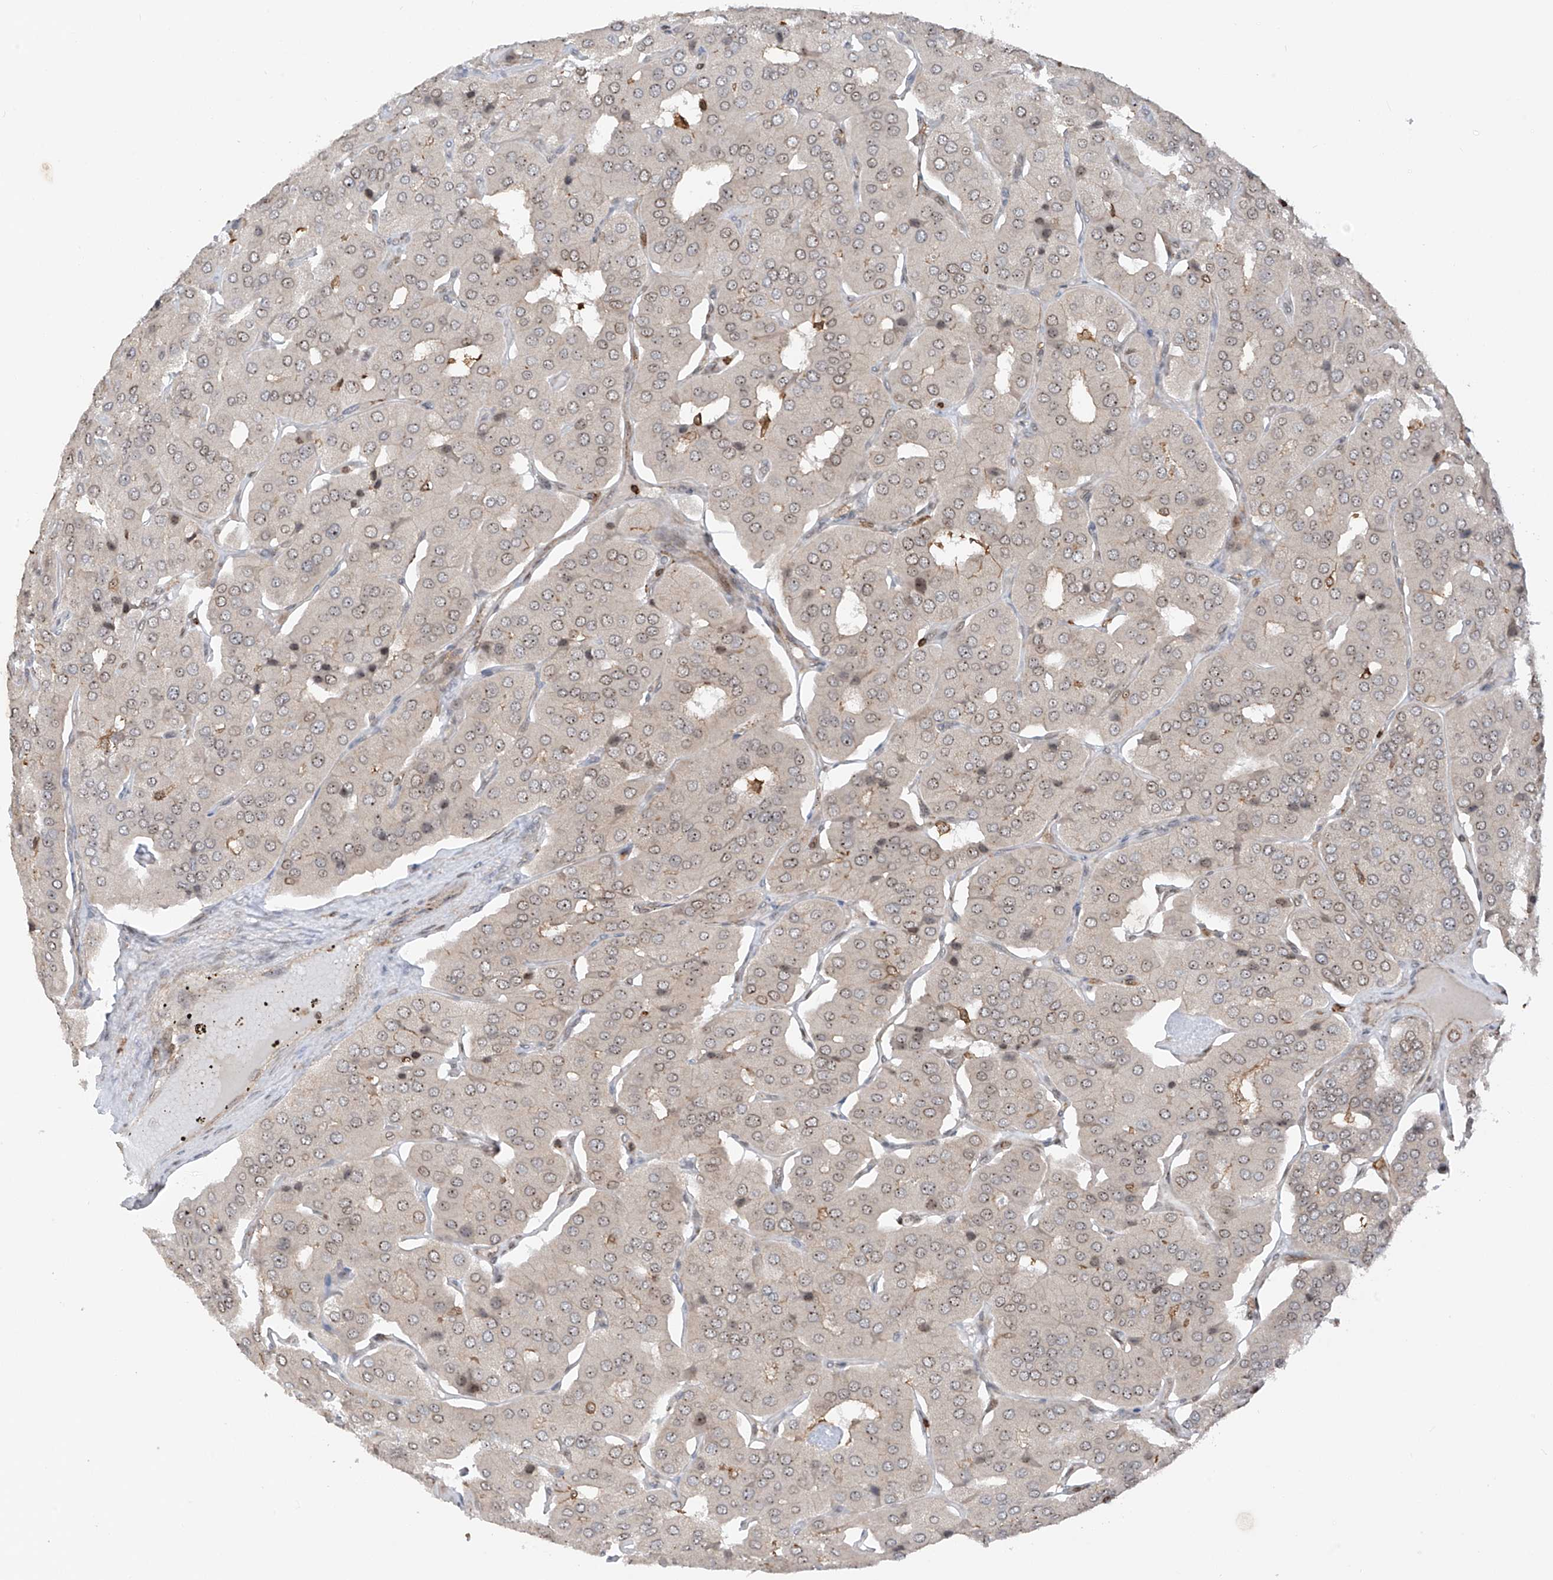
{"staining": {"intensity": "moderate", "quantity": "25%-75%", "location": "nuclear"}, "tissue": "parathyroid gland", "cell_type": "Glandular cells", "image_type": "normal", "snomed": [{"axis": "morphology", "description": "Normal tissue, NOS"}, {"axis": "morphology", "description": "Adenoma, NOS"}, {"axis": "topography", "description": "Parathyroid gland"}], "caption": "Unremarkable parathyroid gland was stained to show a protein in brown. There is medium levels of moderate nuclear positivity in about 25%-75% of glandular cells.", "gene": "REPIN1", "patient": {"sex": "female", "age": 86}}